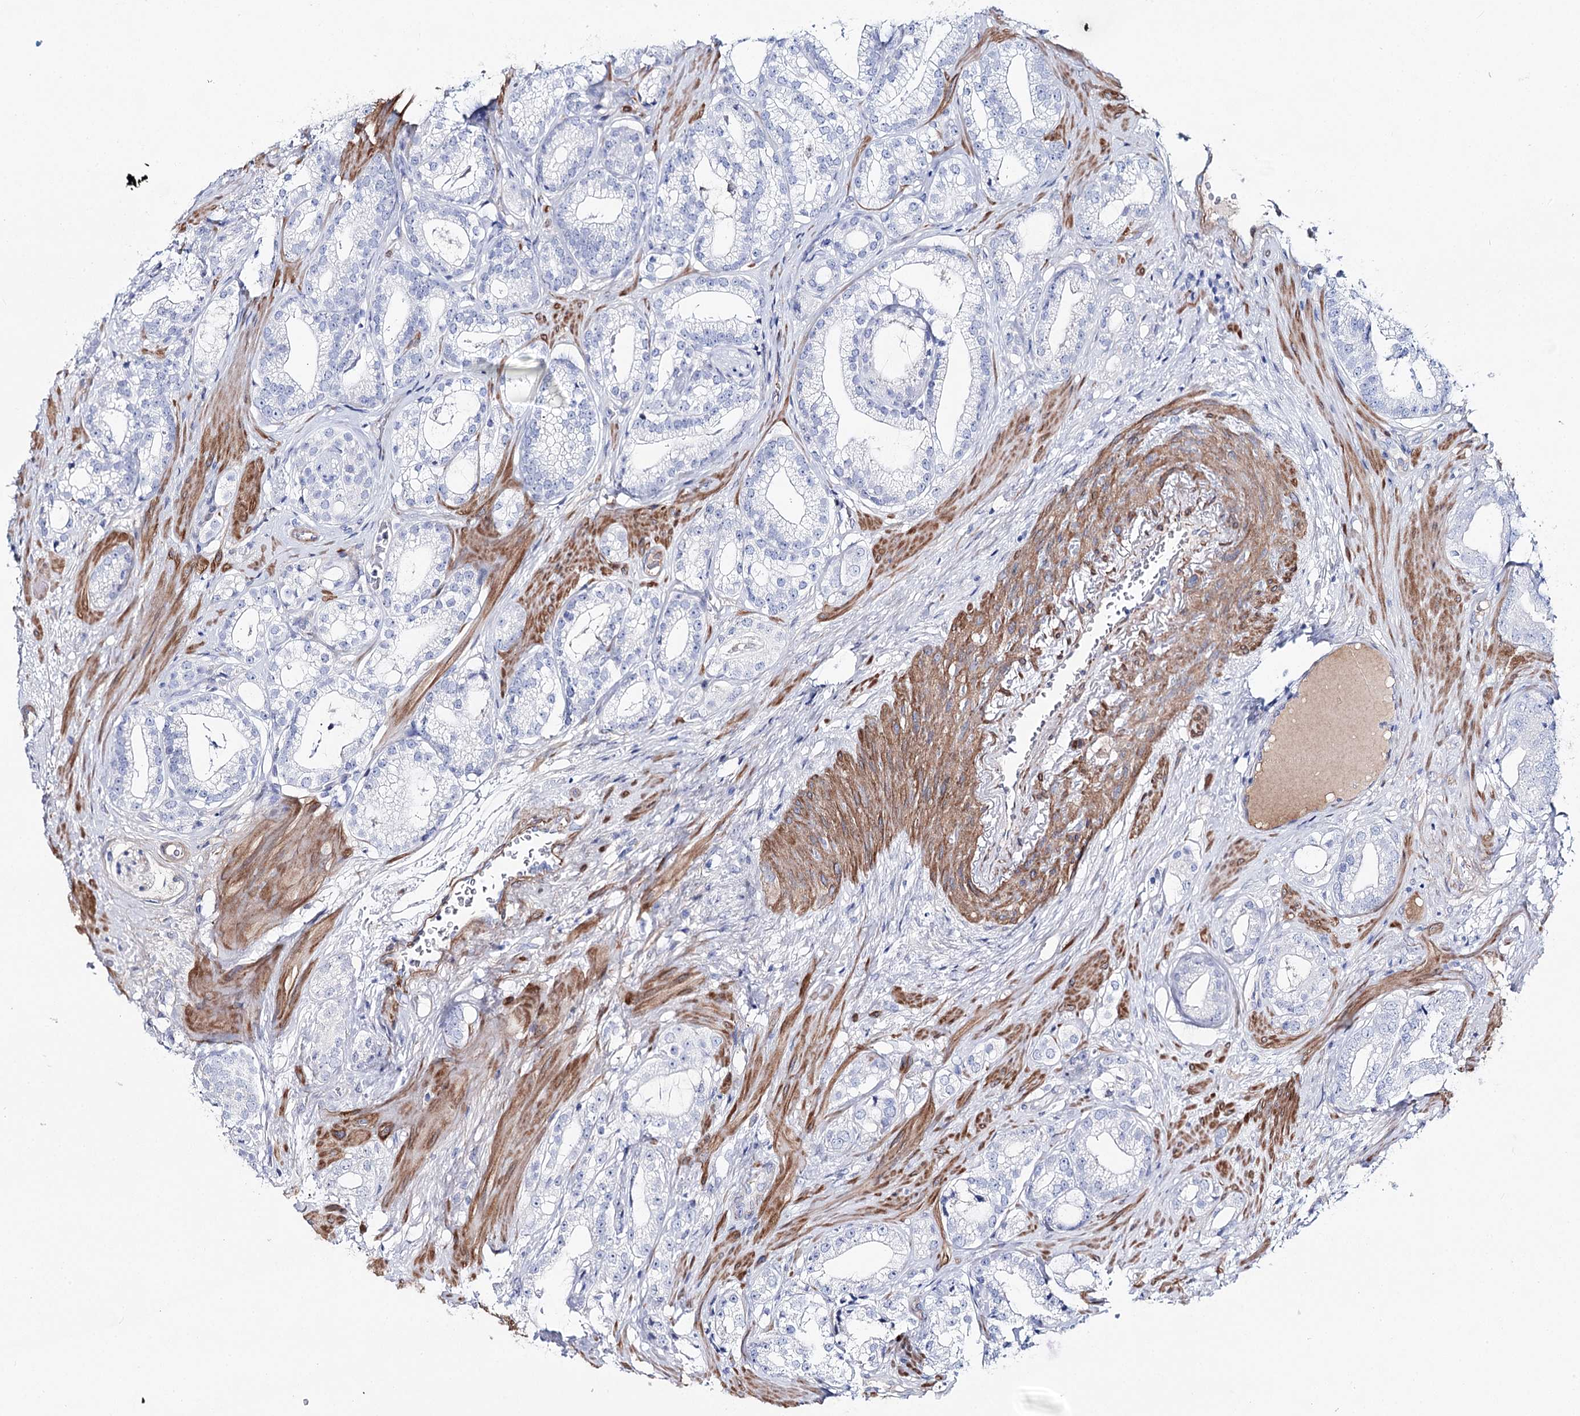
{"staining": {"intensity": "negative", "quantity": "none", "location": "none"}, "tissue": "prostate cancer", "cell_type": "Tumor cells", "image_type": "cancer", "snomed": [{"axis": "morphology", "description": "Adenocarcinoma, High grade"}, {"axis": "topography", "description": "Prostate"}], "caption": "There is no significant expression in tumor cells of prostate cancer.", "gene": "ANKRD23", "patient": {"sex": "male", "age": 60}}